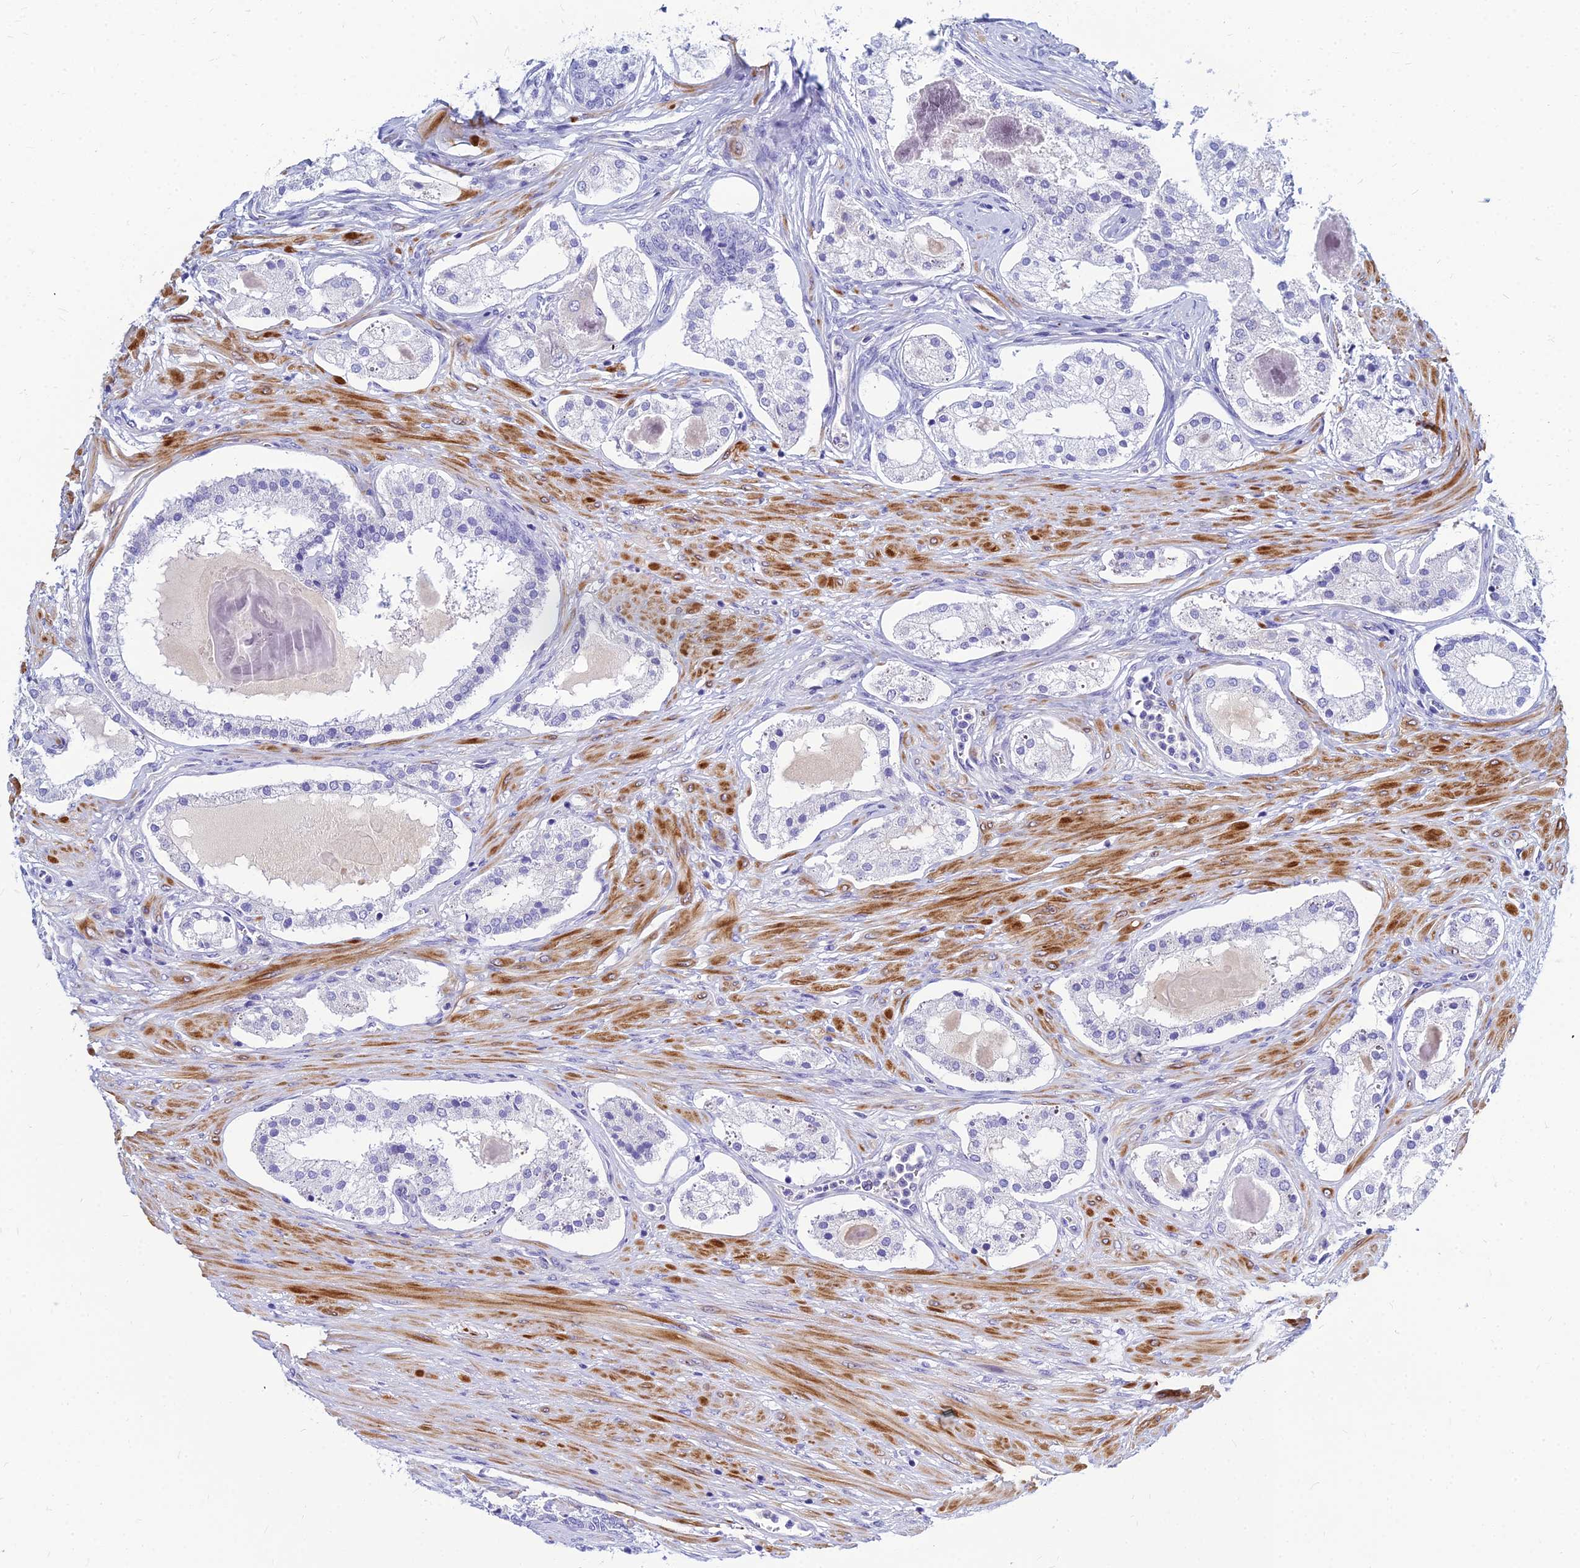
{"staining": {"intensity": "negative", "quantity": "none", "location": "none"}, "tissue": "prostate cancer", "cell_type": "Tumor cells", "image_type": "cancer", "snomed": [{"axis": "morphology", "description": "Adenocarcinoma, Low grade"}, {"axis": "topography", "description": "Prostate"}], "caption": "Immunohistochemistry (IHC) of human prostate adenocarcinoma (low-grade) displays no staining in tumor cells.", "gene": "ZNF552", "patient": {"sex": "male", "age": 59}}